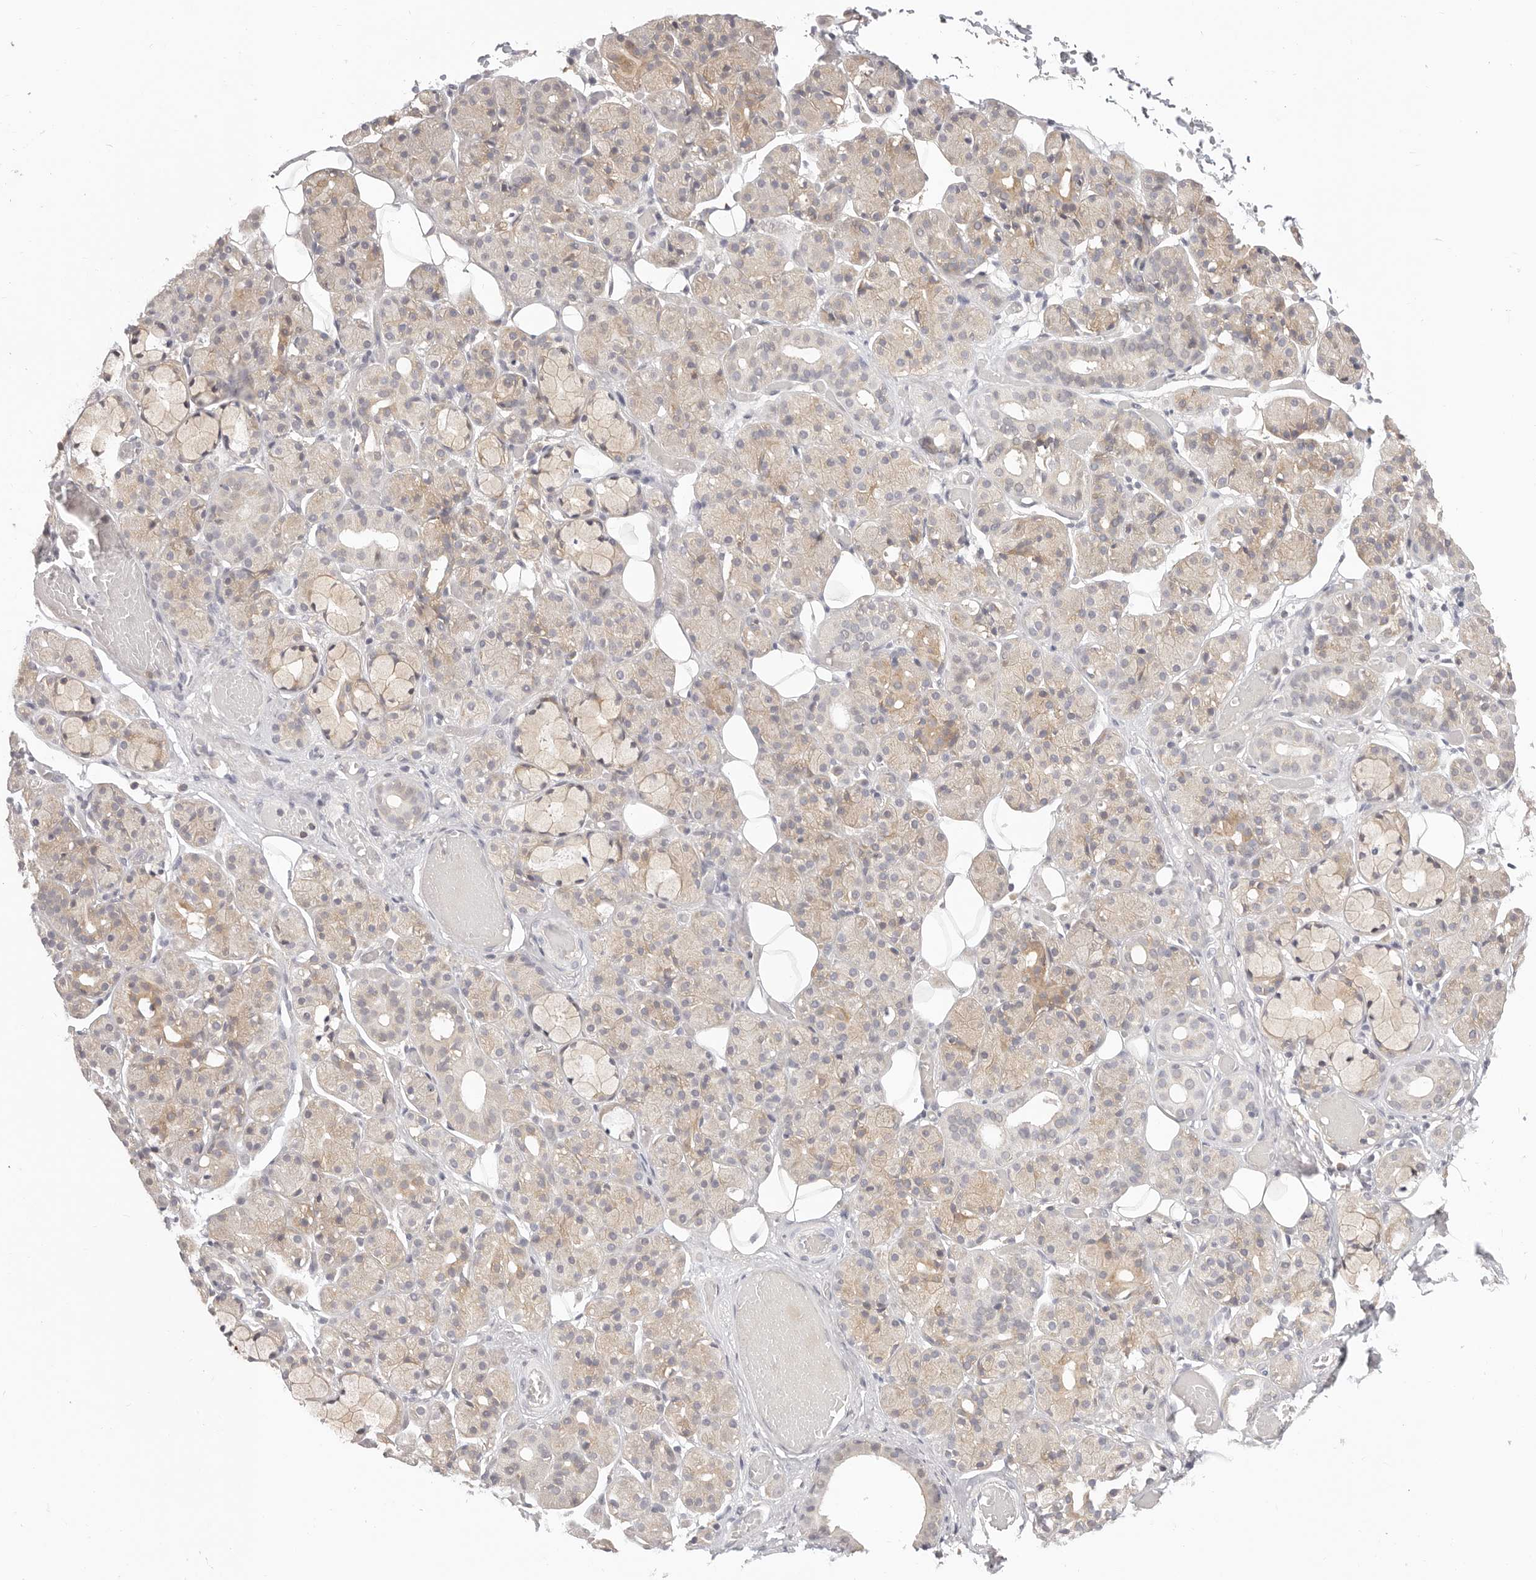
{"staining": {"intensity": "weak", "quantity": "<25%", "location": "cytoplasmic/membranous"}, "tissue": "salivary gland", "cell_type": "Glandular cells", "image_type": "normal", "snomed": [{"axis": "morphology", "description": "Normal tissue, NOS"}, {"axis": "topography", "description": "Salivary gland"}], "caption": "Immunohistochemical staining of benign human salivary gland shows no significant positivity in glandular cells.", "gene": "DTNBP1", "patient": {"sex": "male", "age": 63}}